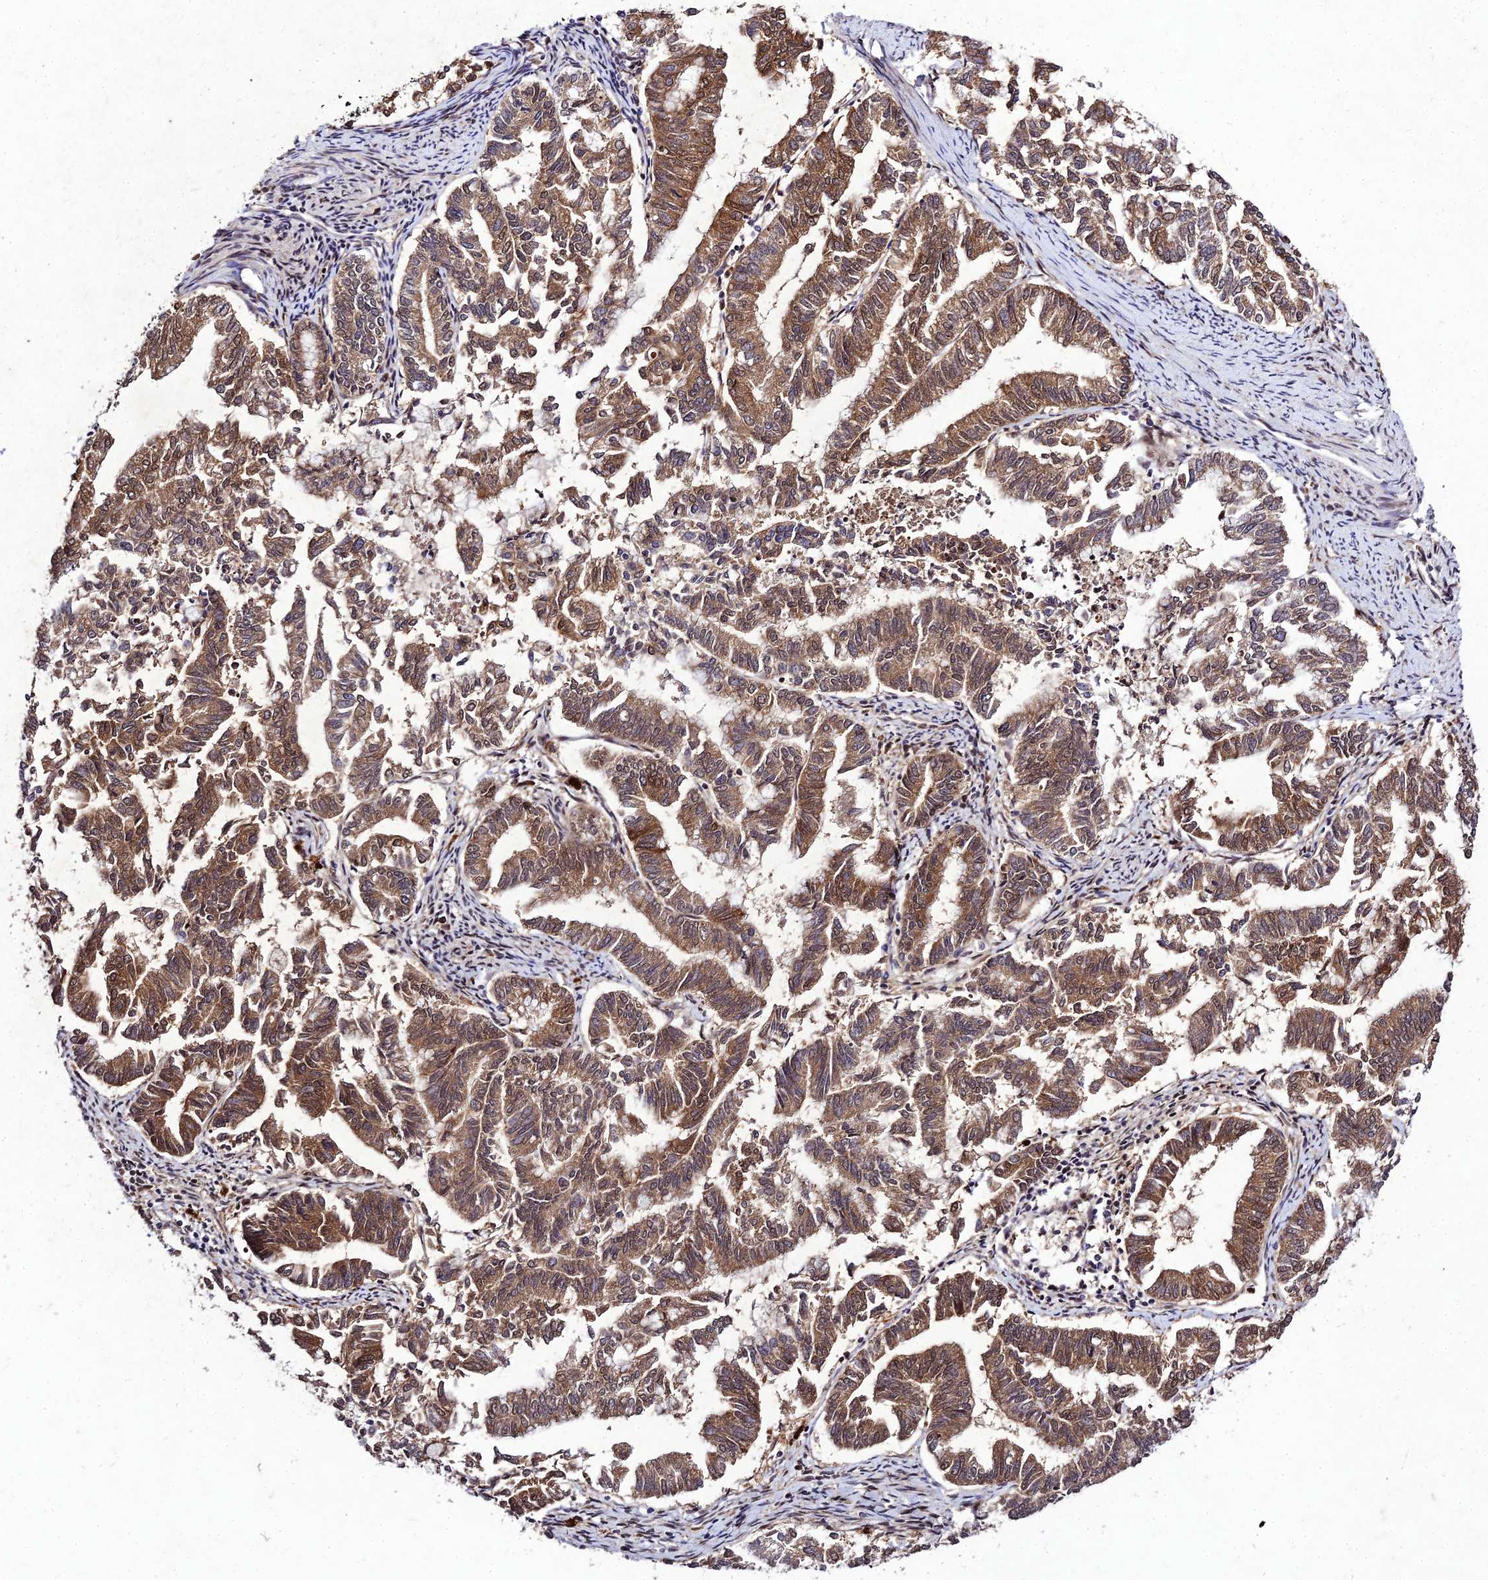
{"staining": {"intensity": "moderate", "quantity": ">75%", "location": "cytoplasmic/membranous"}, "tissue": "endometrial cancer", "cell_type": "Tumor cells", "image_type": "cancer", "snomed": [{"axis": "morphology", "description": "Adenocarcinoma, NOS"}, {"axis": "topography", "description": "Endometrium"}], "caption": "Human adenocarcinoma (endometrial) stained for a protein (brown) exhibits moderate cytoplasmic/membranous positive positivity in approximately >75% of tumor cells.", "gene": "MKKS", "patient": {"sex": "female", "age": 79}}